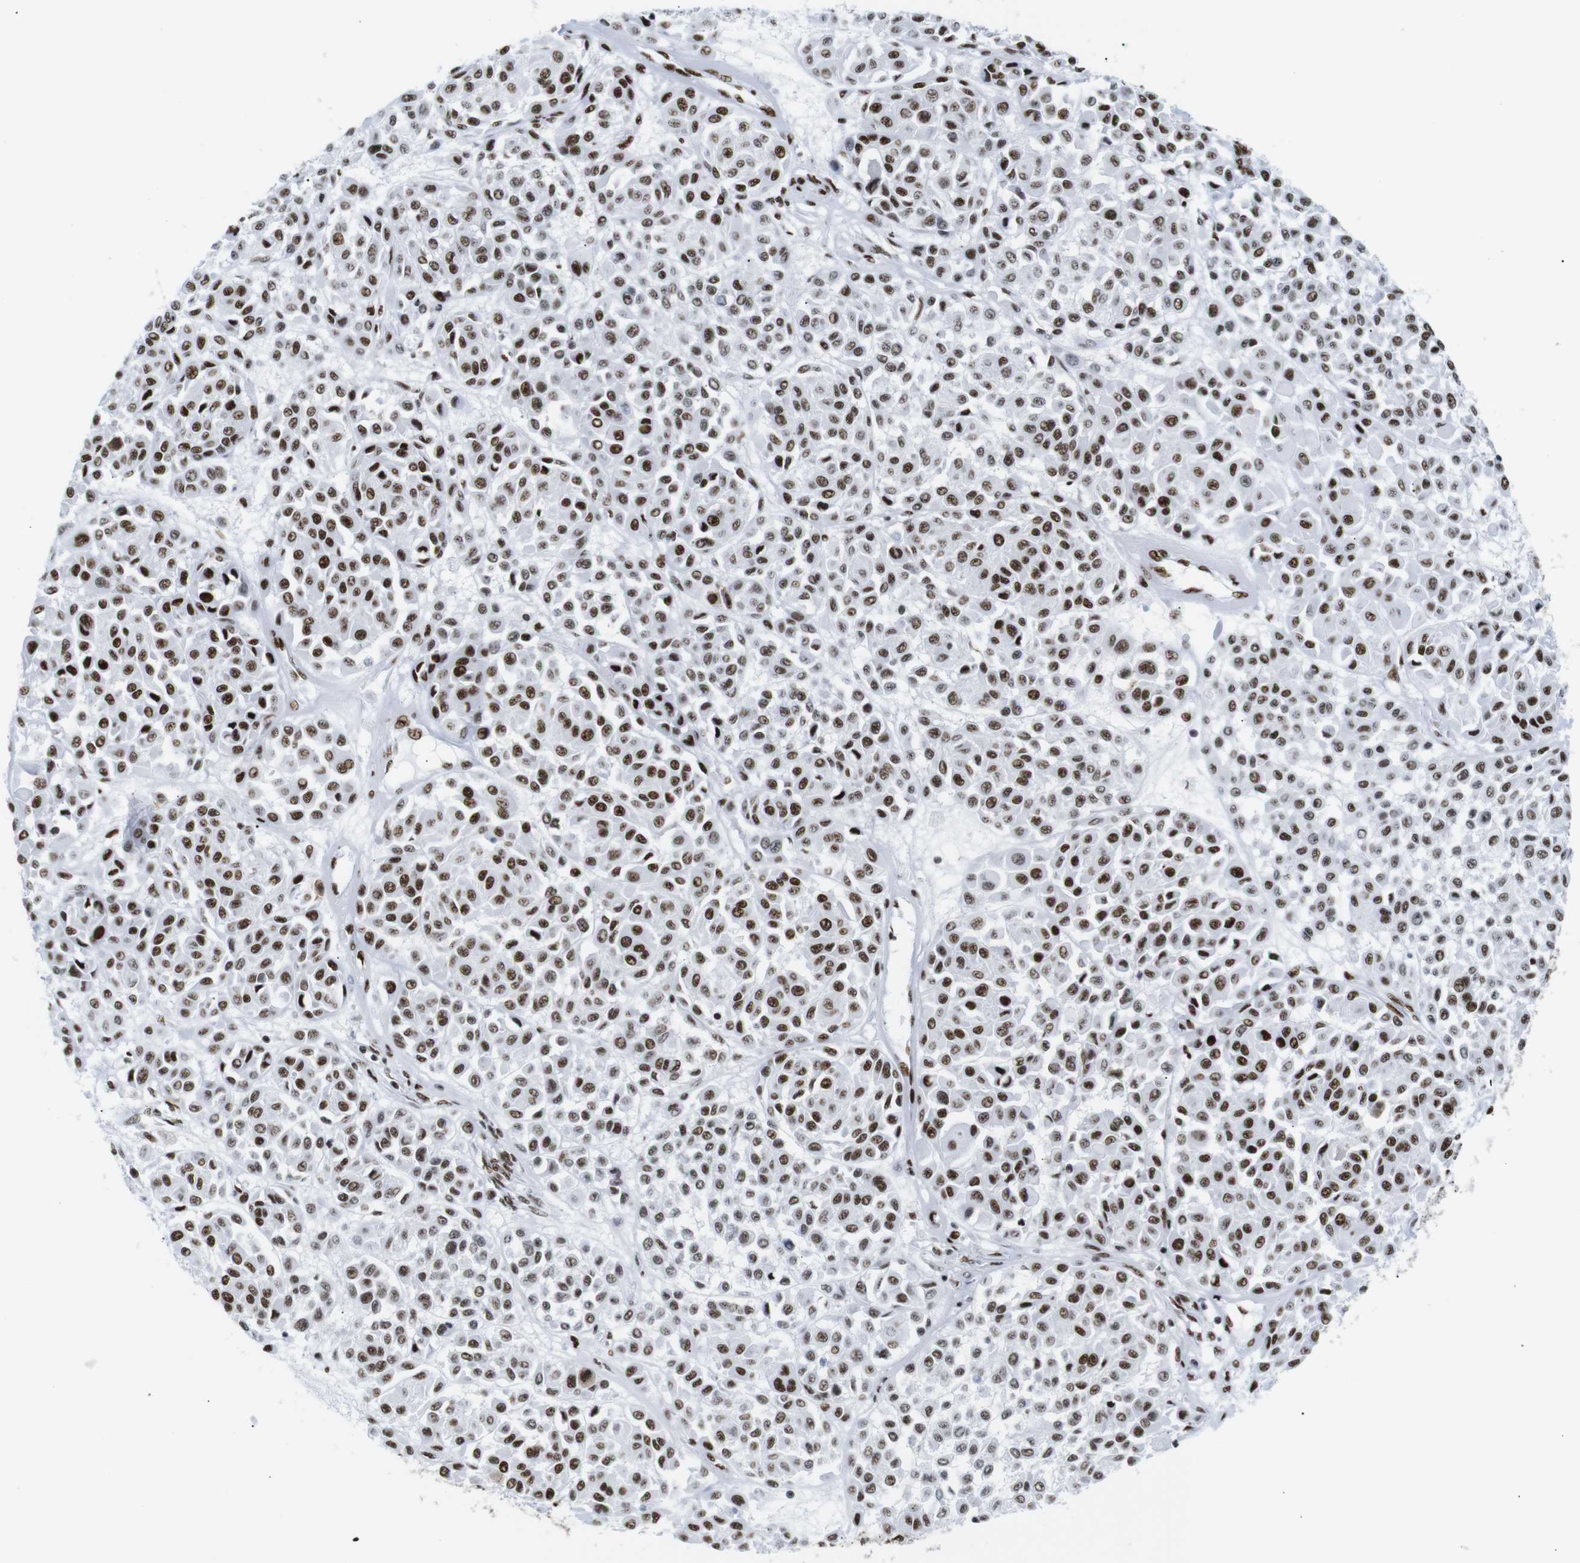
{"staining": {"intensity": "strong", "quantity": ">75%", "location": "nuclear"}, "tissue": "melanoma", "cell_type": "Tumor cells", "image_type": "cancer", "snomed": [{"axis": "morphology", "description": "Malignant melanoma, Metastatic site"}, {"axis": "topography", "description": "Soft tissue"}], "caption": "Immunohistochemistry (IHC) of human melanoma demonstrates high levels of strong nuclear positivity in approximately >75% of tumor cells.", "gene": "TRA2B", "patient": {"sex": "male", "age": 41}}